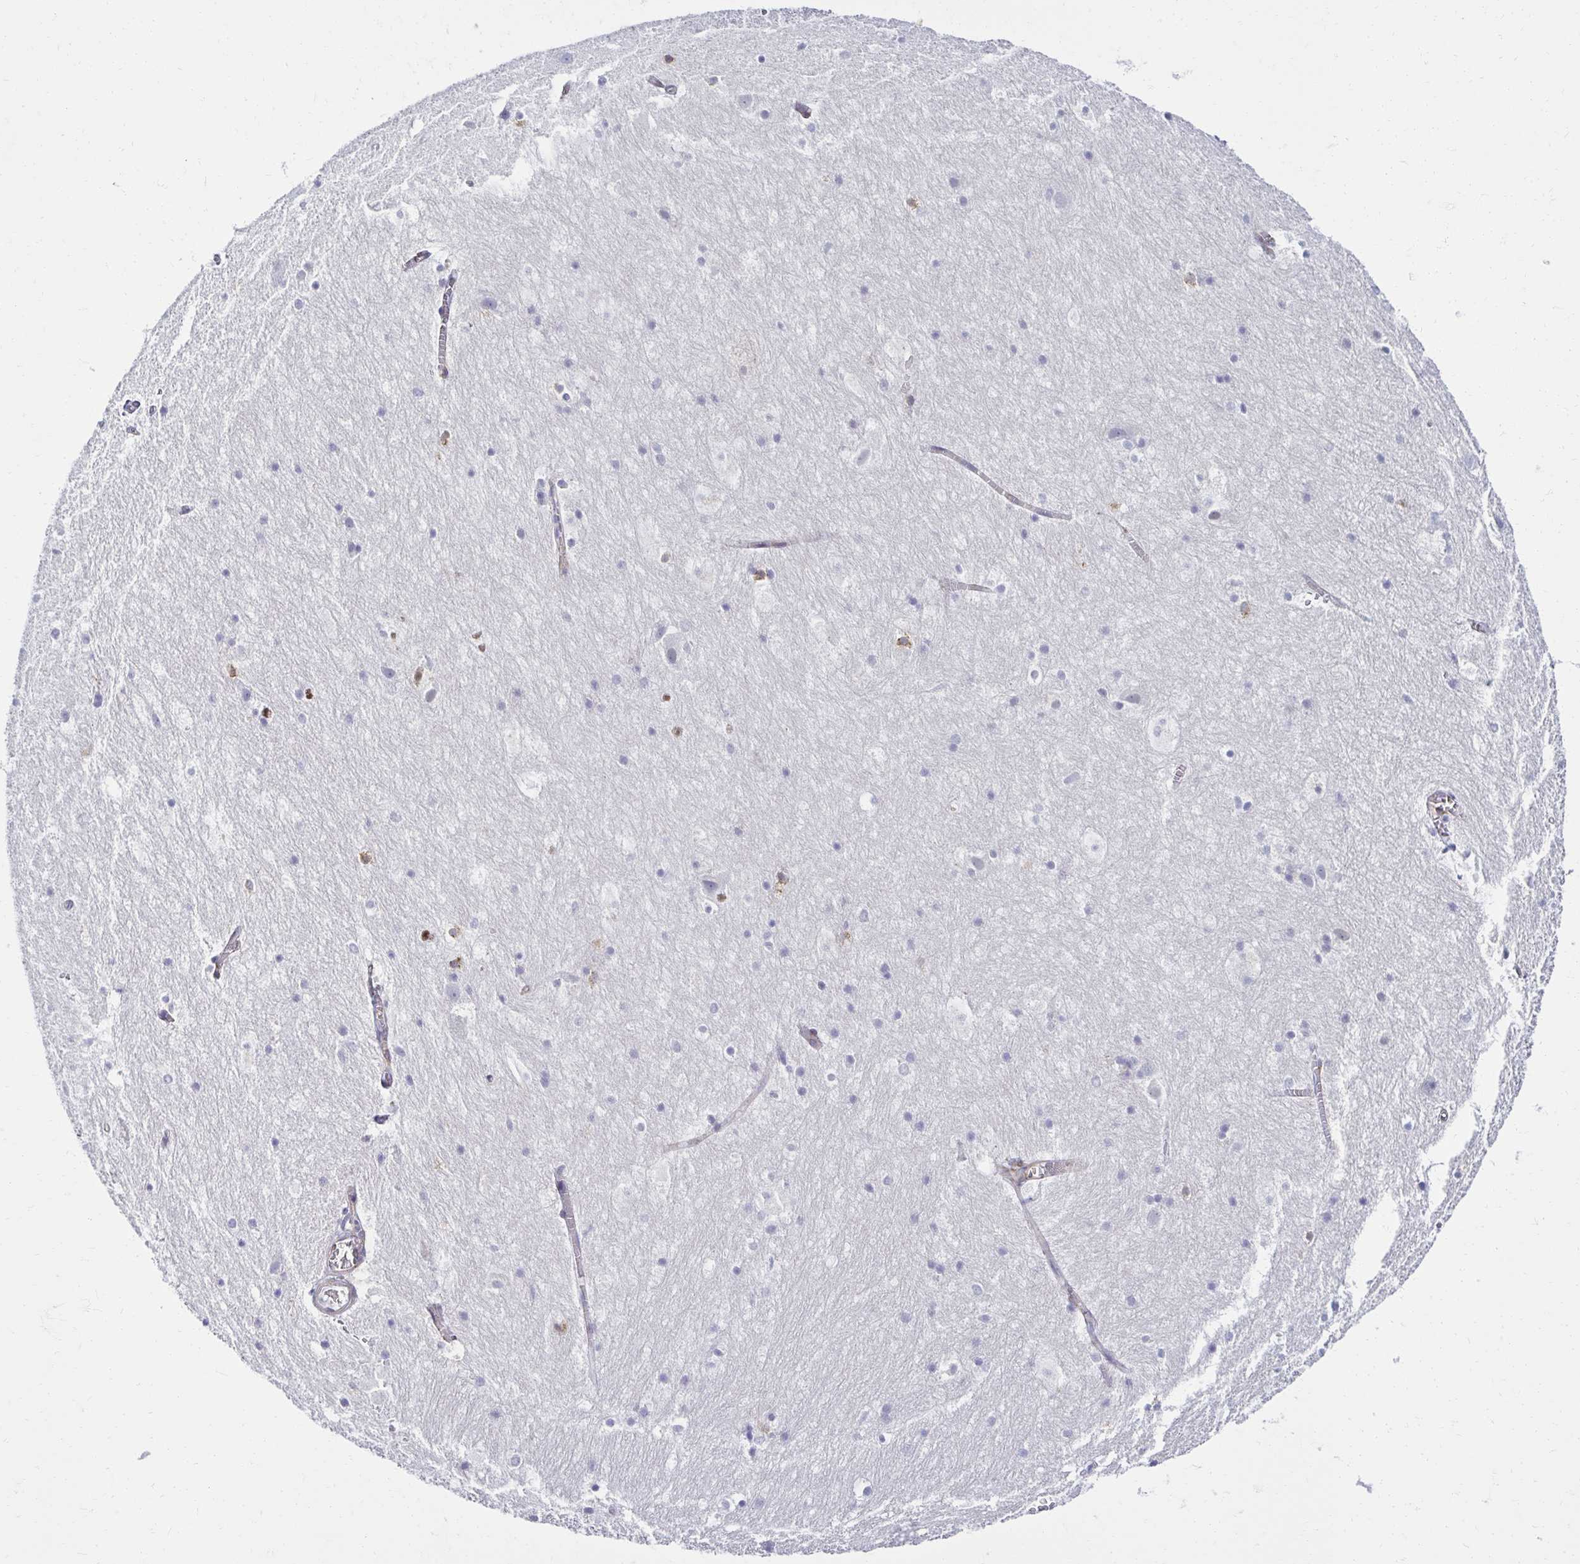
{"staining": {"intensity": "negative", "quantity": "none", "location": "none"}, "tissue": "hippocampus", "cell_type": "Glial cells", "image_type": "normal", "snomed": [{"axis": "morphology", "description": "Normal tissue, NOS"}, {"axis": "topography", "description": "Hippocampus"}], "caption": "Protein analysis of normal hippocampus exhibits no significant expression in glial cells. (Brightfield microscopy of DAB (3,3'-diaminobenzidine) immunohistochemistry (IHC) at high magnification).", "gene": "ANKRD62", "patient": {"sex": "female", "age": 52}}